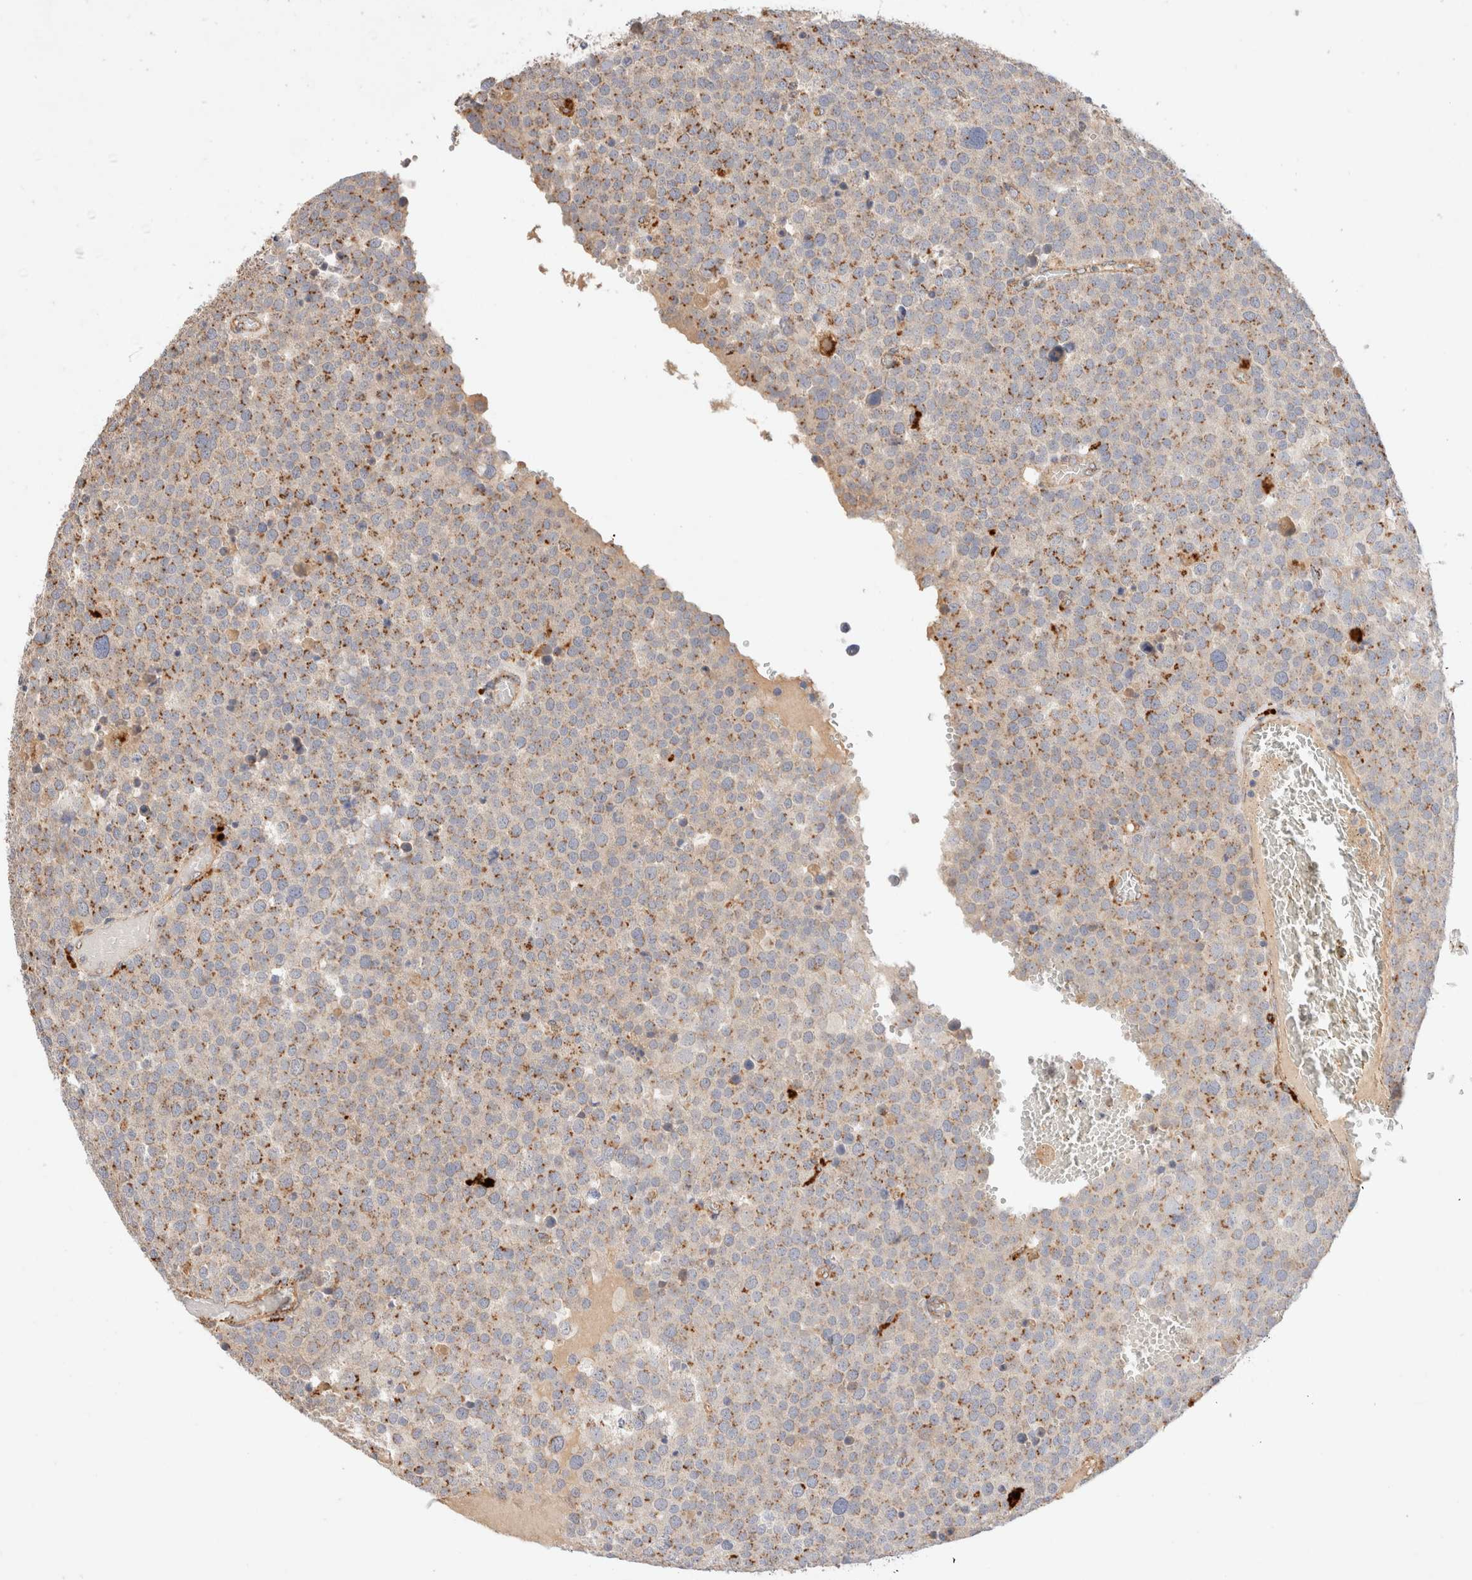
{"staining": {"intensity": "moderate", "quantity": "25%-75%", "location": "cytoplasmic/membranous"}, "tissue": "testis cancer", "cell_type": "Tumor cells", "image_type": "cancer", "snomed": [{"axis": "morphology", "description": "Seminoma, NOS"}, {"axis": "topography", "description": "Testis"}], "caption": "Moderate cytoplasmic/membranous positivity for a protein is identified in approximately 25%-75% of tumor cells of testis seminoma using immunohistochemistry.", "gene": "RABEPK", "patient": {"sex": "male", "age": 71}}